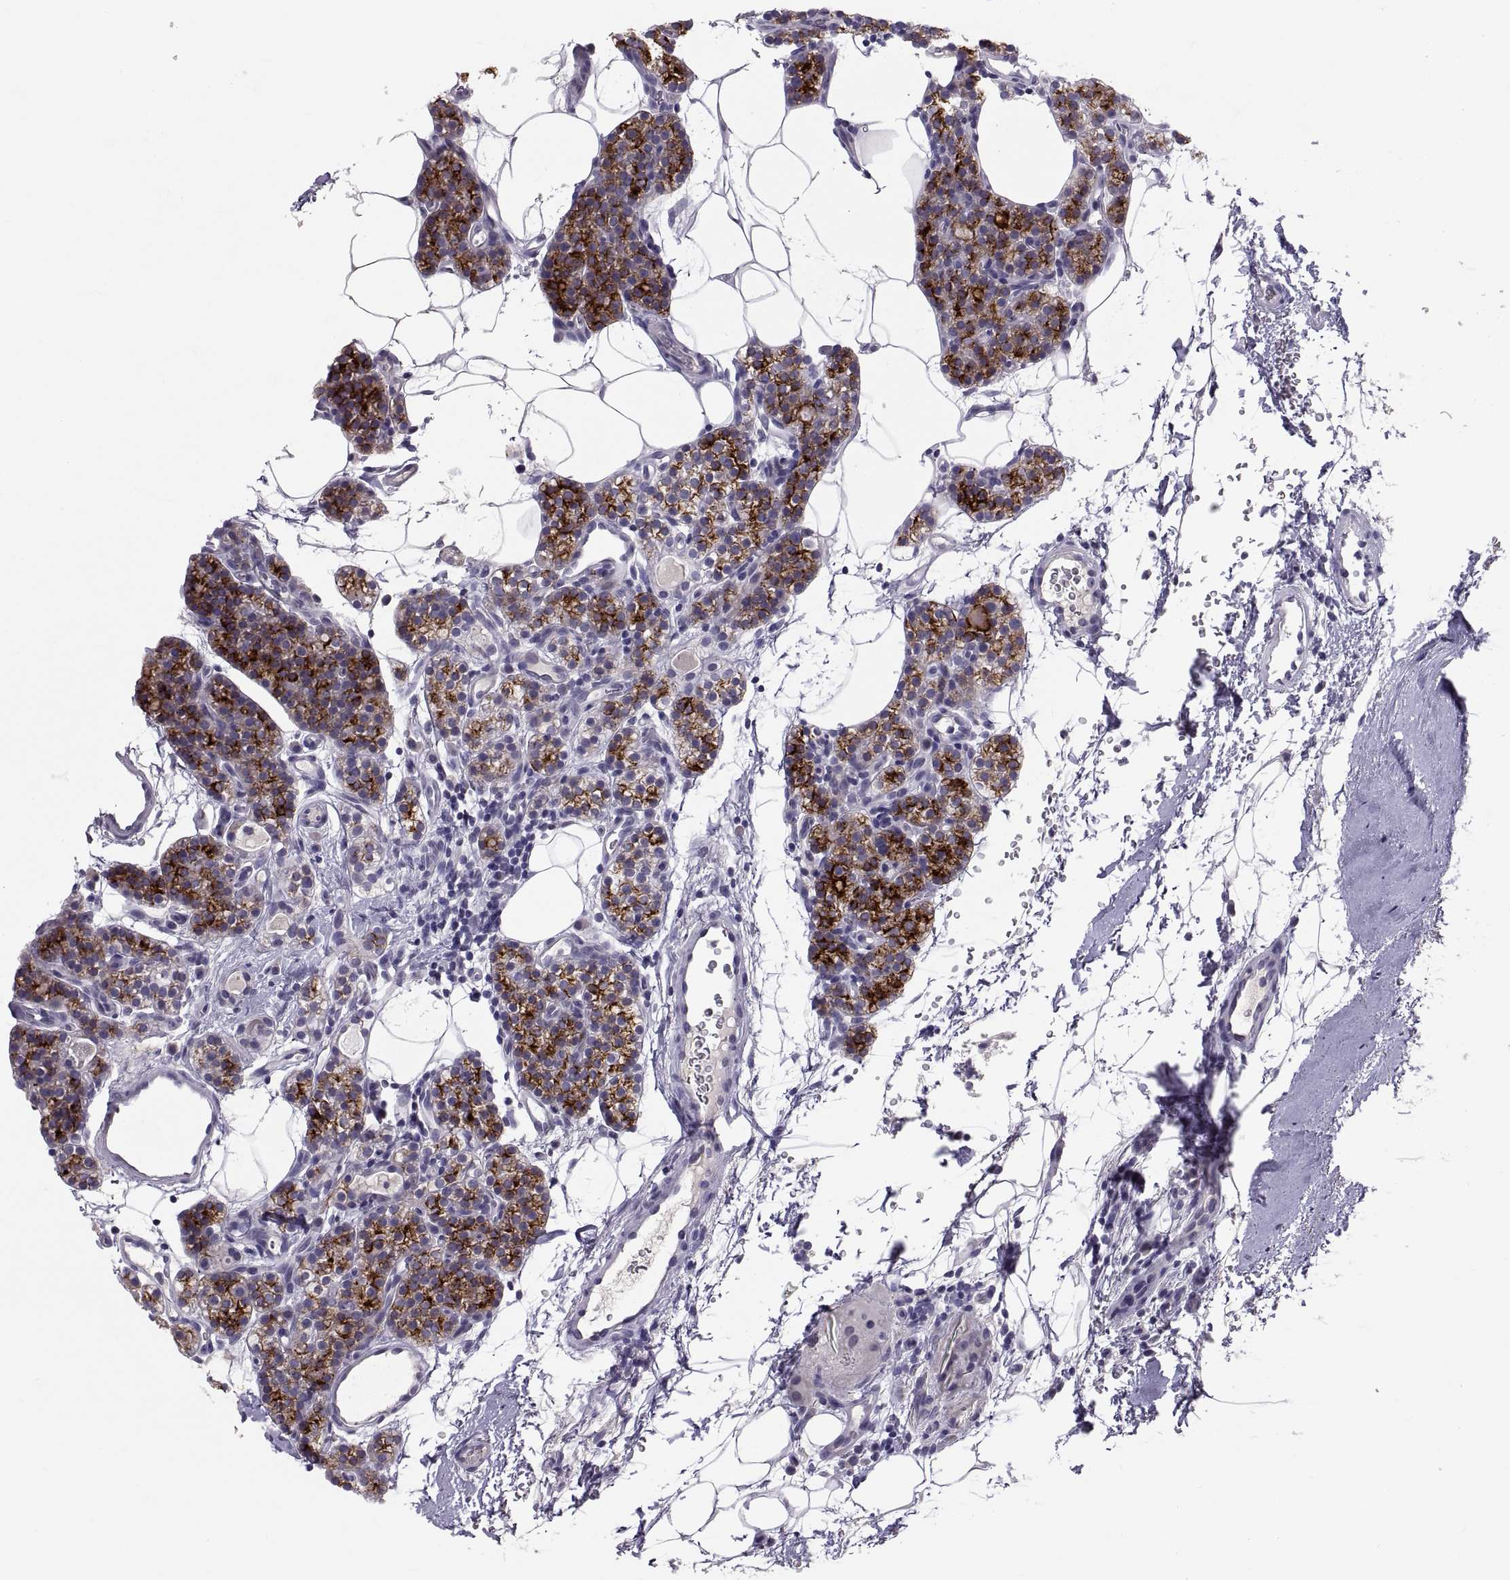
{"staining": {"intensity": "strong", "quantity": "25%-75%", "location": "cytoplasmic/membranous"}, "tissue": "parathyroid gland", "cell_type": "Glandular cells", "image_type": "normal", "snomed": [{"axis": "morphology", "description": "Normal tissue, NOS"}, {"axis": "topography", "description": "Parathyroid gland"}], "caption": "This micrograph shows normal parathyroid gland stained with immunohistochemistry (IHC) to label a protein in brown. The cytoplasmic/membranous of glandular cells show strong positivity for the protein. Nuclei are counter-stained blue.", "gene": "PTN", "patient": {"sex": "female", "age": 67}}